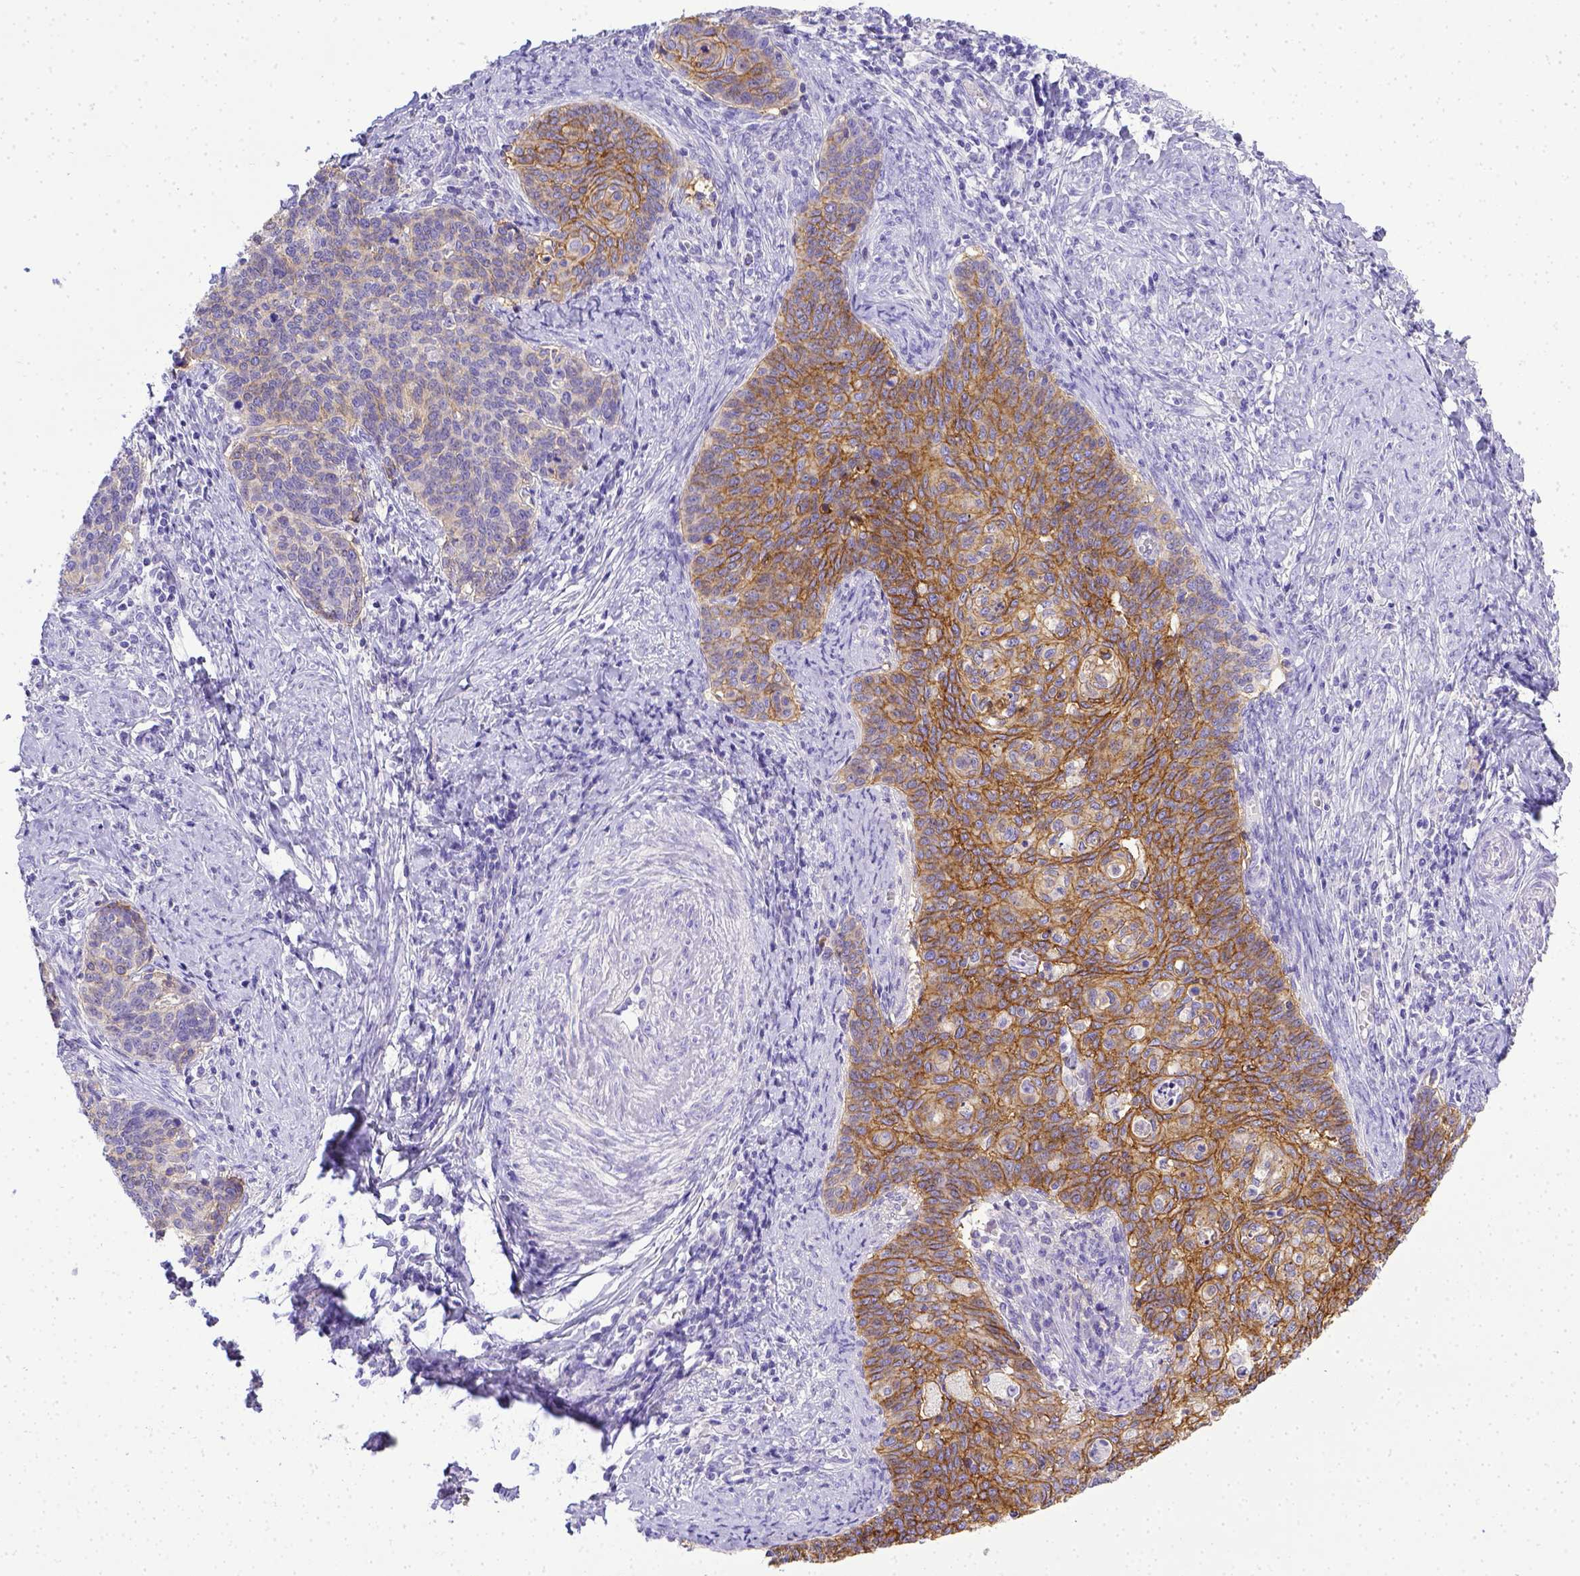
{"staining": {"intensity": "moderate", "quantity": ">75%", "location": "cytoplasmic/membranous"}, "tissue": "cervical cancer", "cell_type": "Tumor cells", "image_type": "cancer", "snomed": [{"axis": "morphology", "description": "Normal tissue, NOS"}, {"axis": "morphology", "description": "Squamous cell carcinoma, NOS"}, {"axis": "topography", "description": "Cervix"}], "caption": "Immunohistochemistry image of neoplastic tissue: squamous cell carcinoma (cervical) stained using immunohistochemistry displays medium levels of moderate protein expression localized specifically in the cytoplasmic/membranous of tumor cells, appearing as a cytoplasmic/membranous brown color.", "gene": "BTN1A1", "patient": {"sex": "female", "age": 39}}